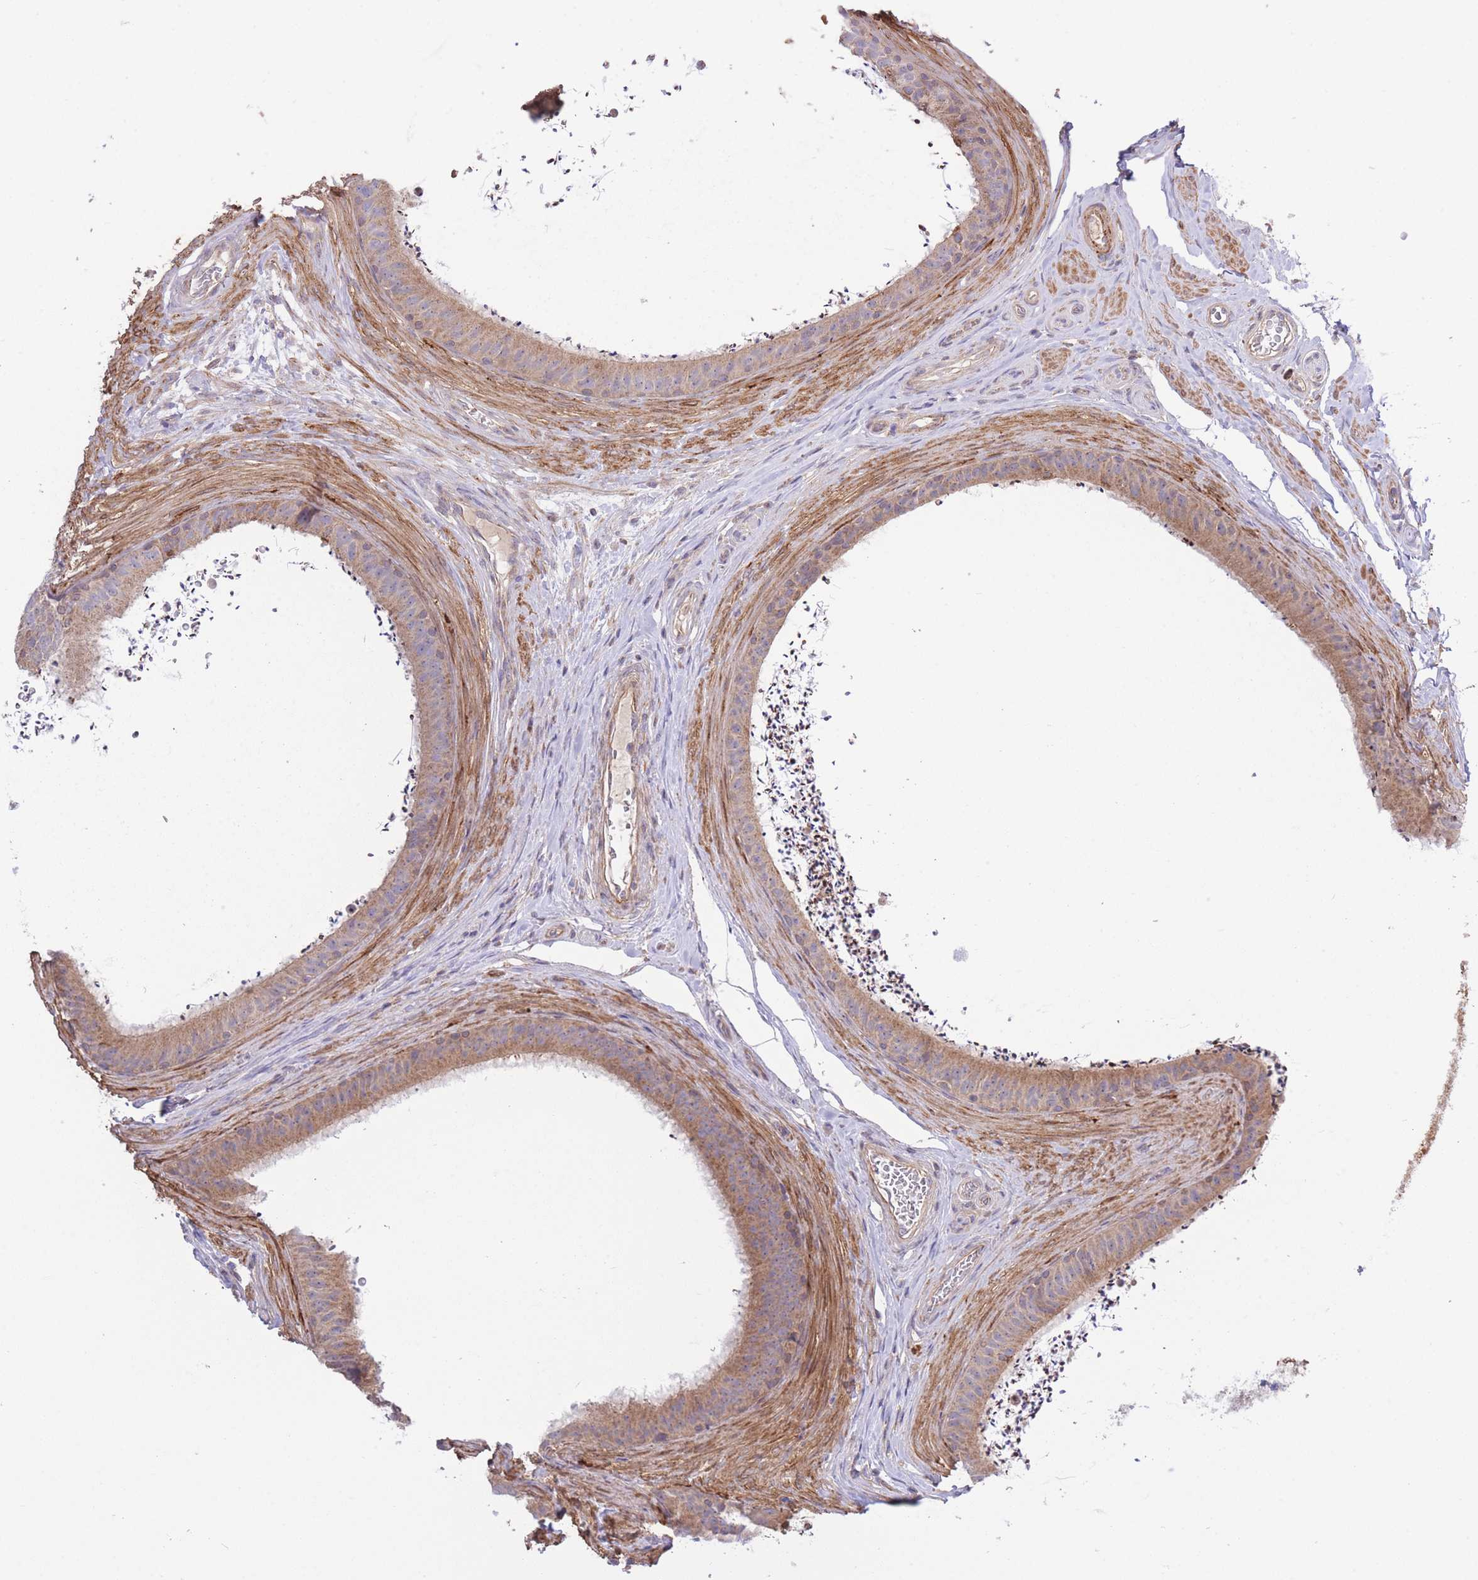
{"staining": {"intensity": "moderate", "quantity": ">75%", "location": "cytoplasmic/membranous"}, "tissue": "epididymis", "cell_type": "Glandular cells", "image_type": "normal", "snomed": [{"axis": "morphology", "description": "Normal tissue, NOS"}, {"axis": "topography", "description": "Testis"}, {"axis": "topography", "description": "Epididymis"}], "caption": "Benign epididymis was stained to show a protein in brown. There is medium levels of moderate cytoplasmic/membranous positivity in approximately >75% of glandular cells. The protein is stained brown, and the nuclei are stained in blue (DAB (3,3'-diaminobenzidine) IHC with brightfield microscopy, high magnification).", "gene": "ATP13A2", "patient": {"sex": "male", "age": 41}}